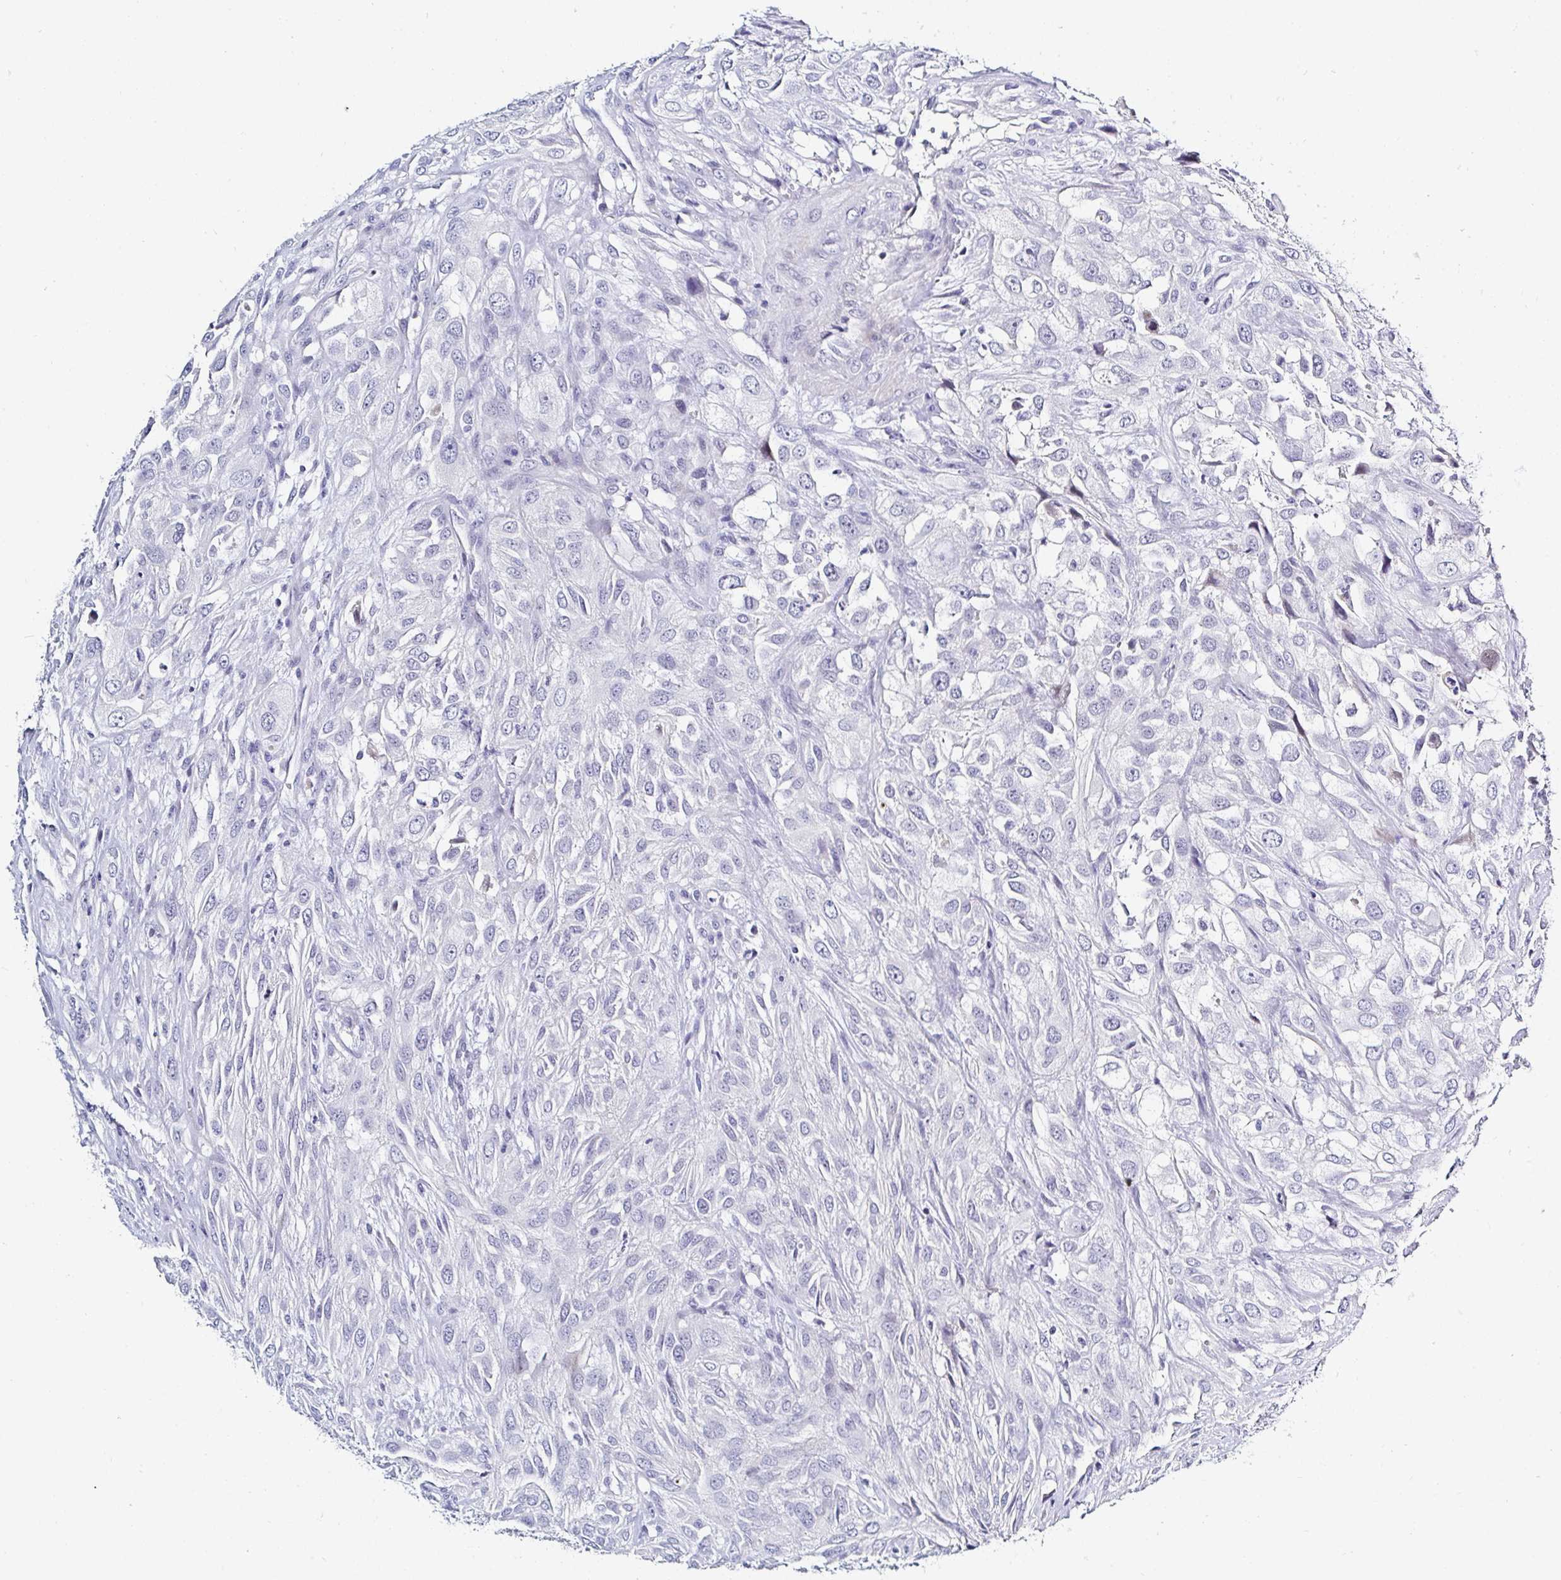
{"staining": {"intensity": "negative", "quantity": "none", "location": "none"}, "tissue": "urothelial cancer", "cell_type": "Tumor cells", "image_type": "cancer", "snomed": [{"axis": "morphology", "description": "Urothelial carcinoma, High grade"}, {"axis": "topography", "description": "Urinary bladder"}], "caption": "Immunohistochemistry (IHC) of human urothelial cancer demonstrates no positivity in tumor cells.", "gene": "OR10K1", "patient": {"sex": "male", "age": 67}}